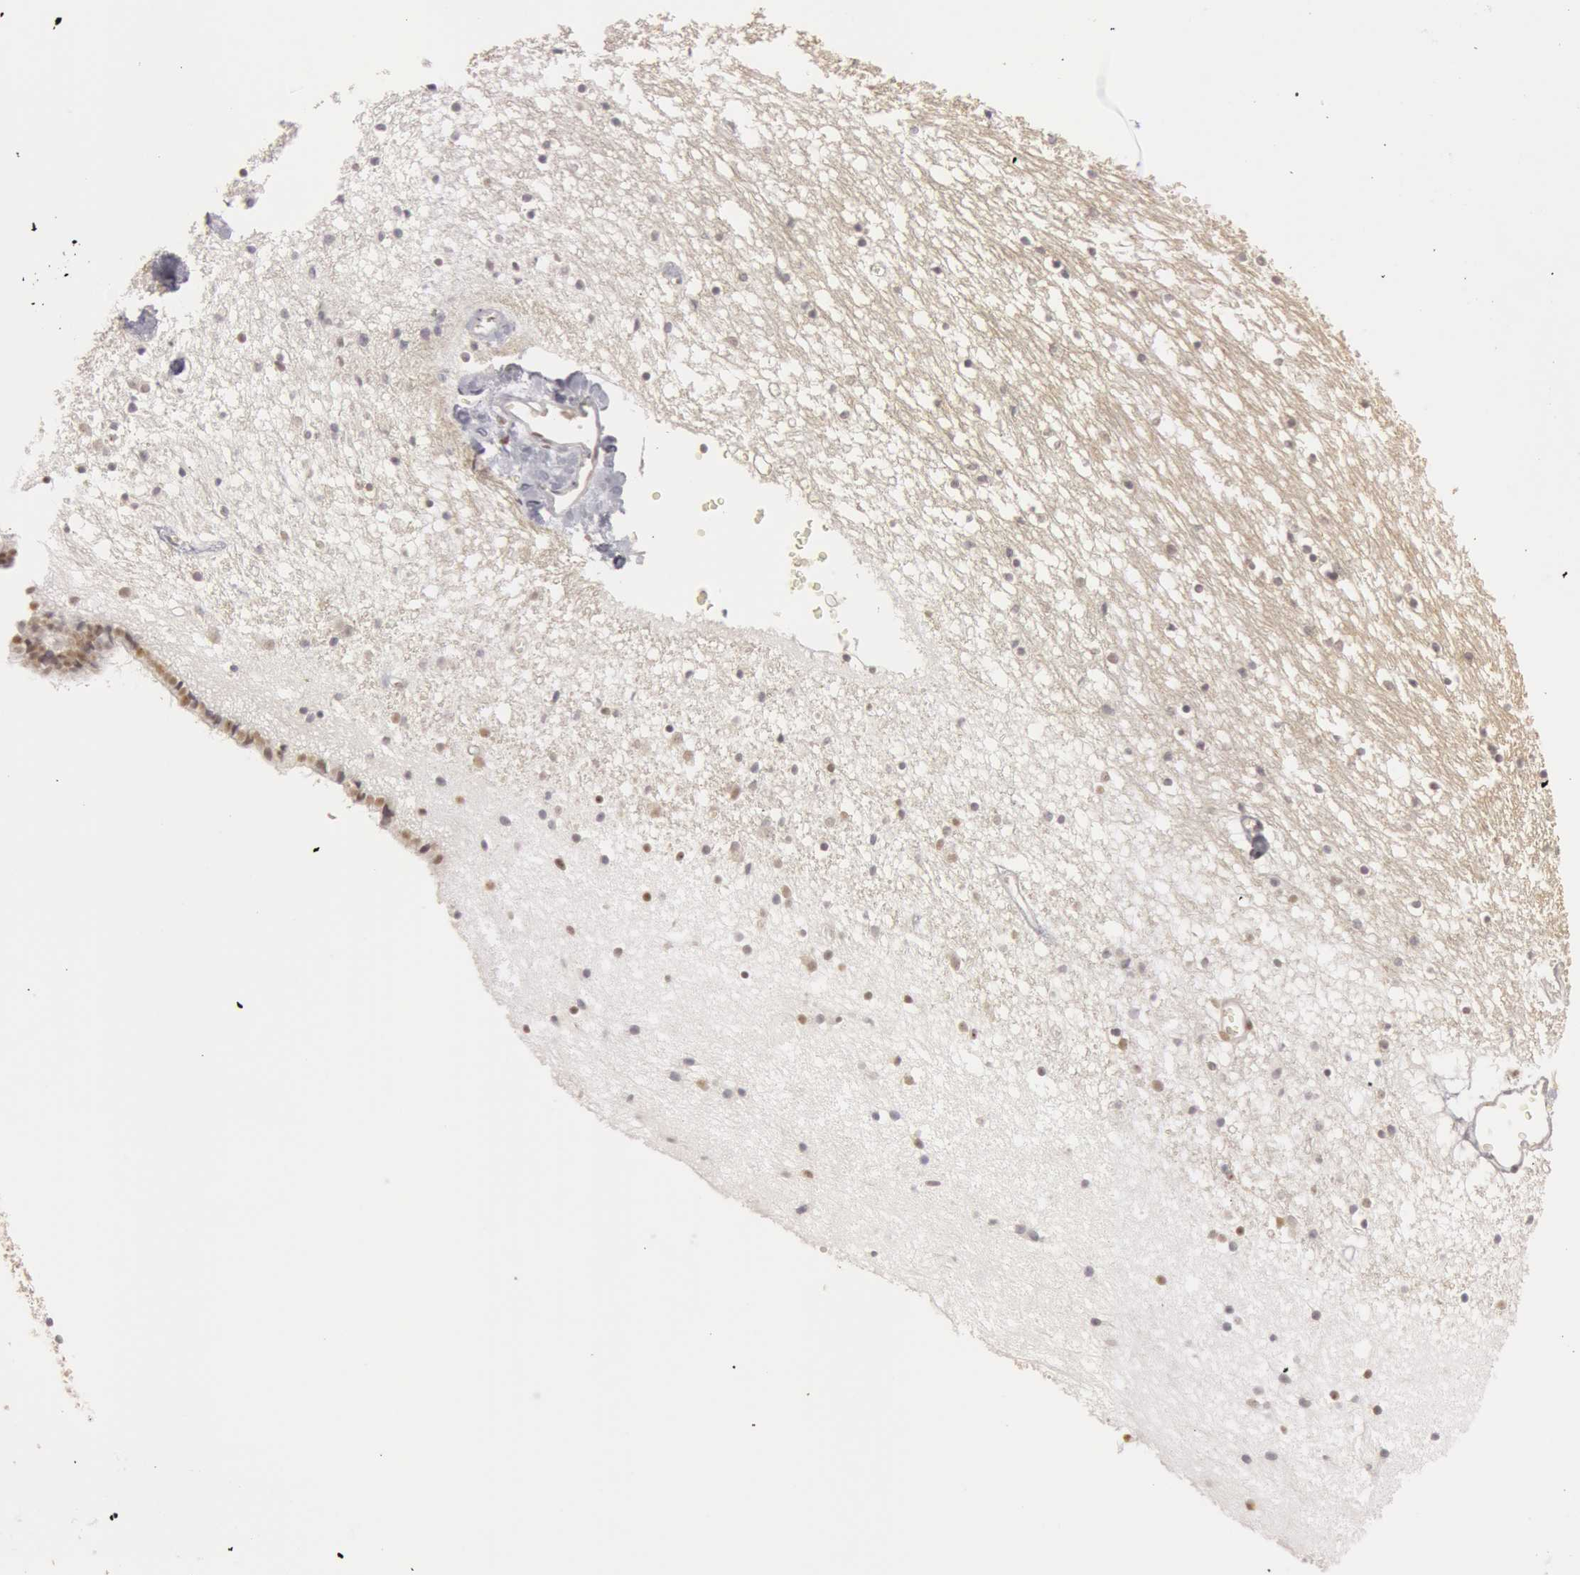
{"staining": {"intensity": "negative", "quantity": "none", "location": "none"}, "tissue": "caudate", "cell_type": "Glial cells", "image_type": "normal", "snomed": [{"axis": "morphology", "description": "Normal tissue, NOS"}, {"axis": "topography", "description": "Lateral ventricle wall"}], "caption": "Immunohistochemistry (IHC) photomicrograph of unremarkable caudate stained for a protein (brown), which shows no expression in glial cells.", "gene": "OASL", "patient": {"sex": "male", "age": 45}}